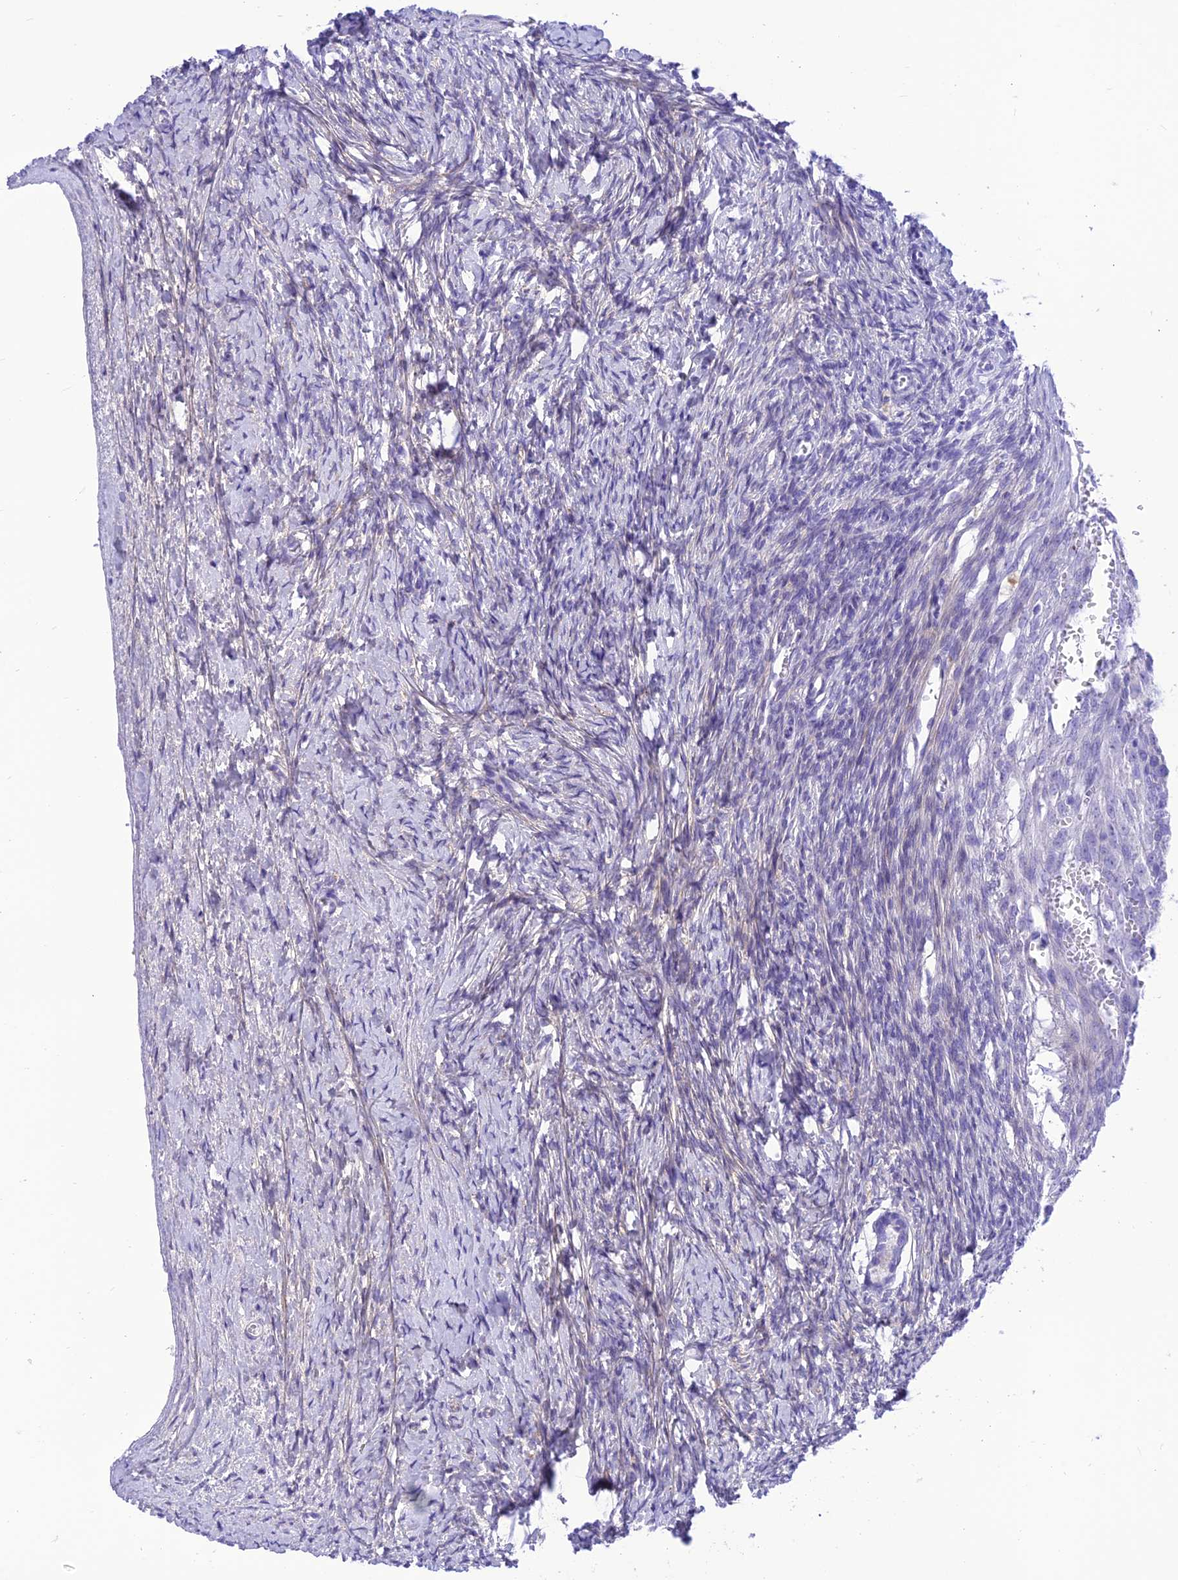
{"staining": {"intensity": "negative", "quantity": "none", "location": "none"}, "tissue": "ovary", "cell_type": "Follicle cells", "image_type": "normal", "snomed": [{"axis": "morphology", "description": "Normal tissue, NOS"}, {"axis": "morphology", "description": "Developmental malformation"}, {"axis": "topography", "description": "Ovary"}], "caption": "Ovary stained for a protein using immunohistochemistry shows no expression follicle cells.", "gene": "PRNP", "patient": {"sex": "female", "age": 39}}